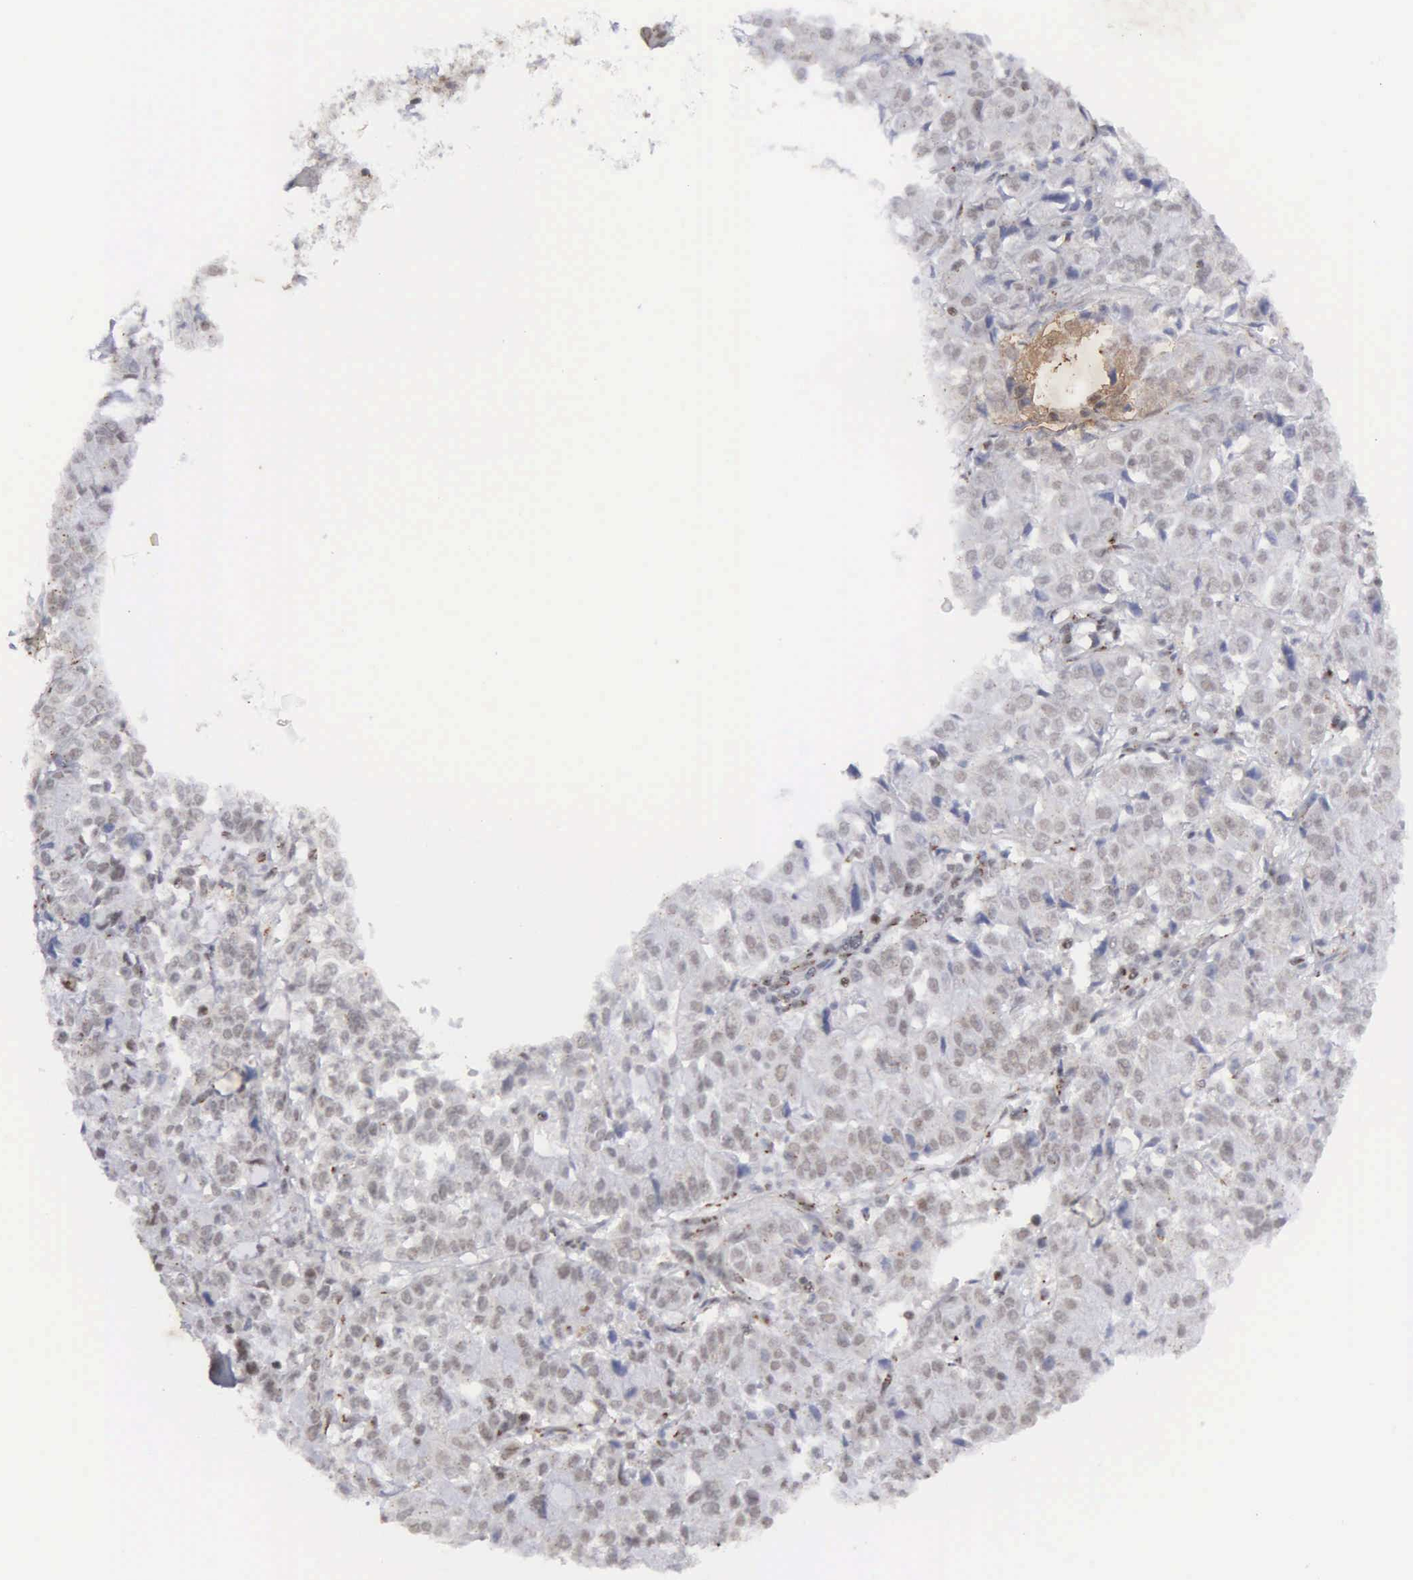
{"staining": {"intensity": "weak", "quantity": "<25%", "location": "cytoplasmic/membranous,nuclear"}, "tissue": "pancreatic cancer", "cell_type": "Tumor cells", "image_type": "cancer", "snomed": [{"axis": "morphology", "description": "Adenocarcinoma, NOS"}, {"axis": "topography", "description": "Pancreas"}], "caption": "Immunohistochemical staining of human pancreatic cancer (adenocarcinoma) demonstrates no significant staining in tumor cells.", "gene": "GTF2A1", "patient": {"sex": "female", "age": 52}}